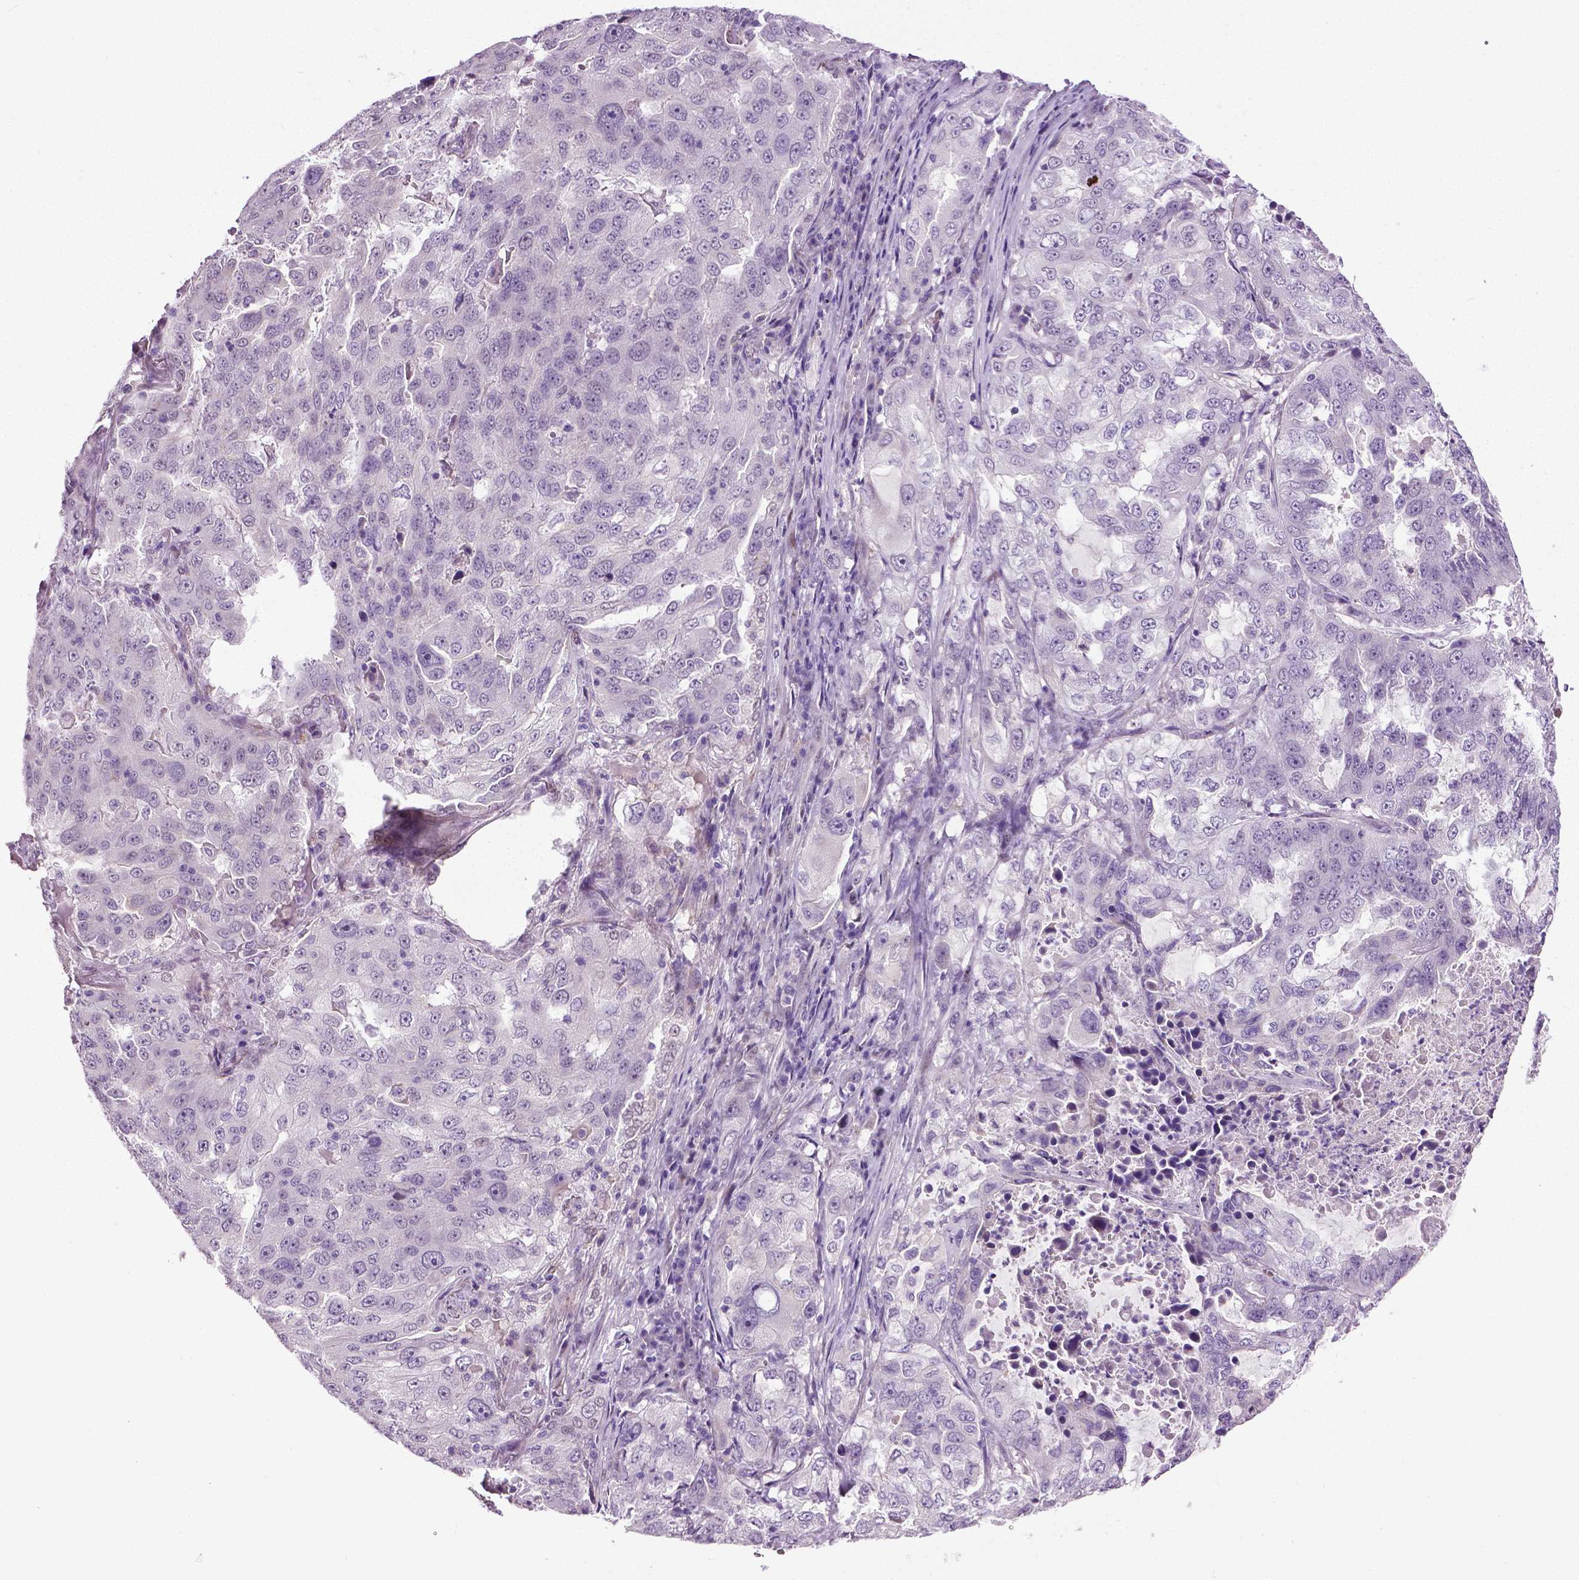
{"staining": {"intensity": "negative", "quantity": "none", "location": "none"}, "tissue": "lung cancer", "cell_type": "Tumor cells", "image_type": "cancer", "snomed": [{"axis": "morphology", "description": "Adenocarcinoma, NOS"}, {"axis": "topography", "description": "Lung"}], "caption": "IHC of human lung cancer displays no staining in tumor cells.", "gene": "PTGER3", "patient": {"sex": "female", "age": 61}}